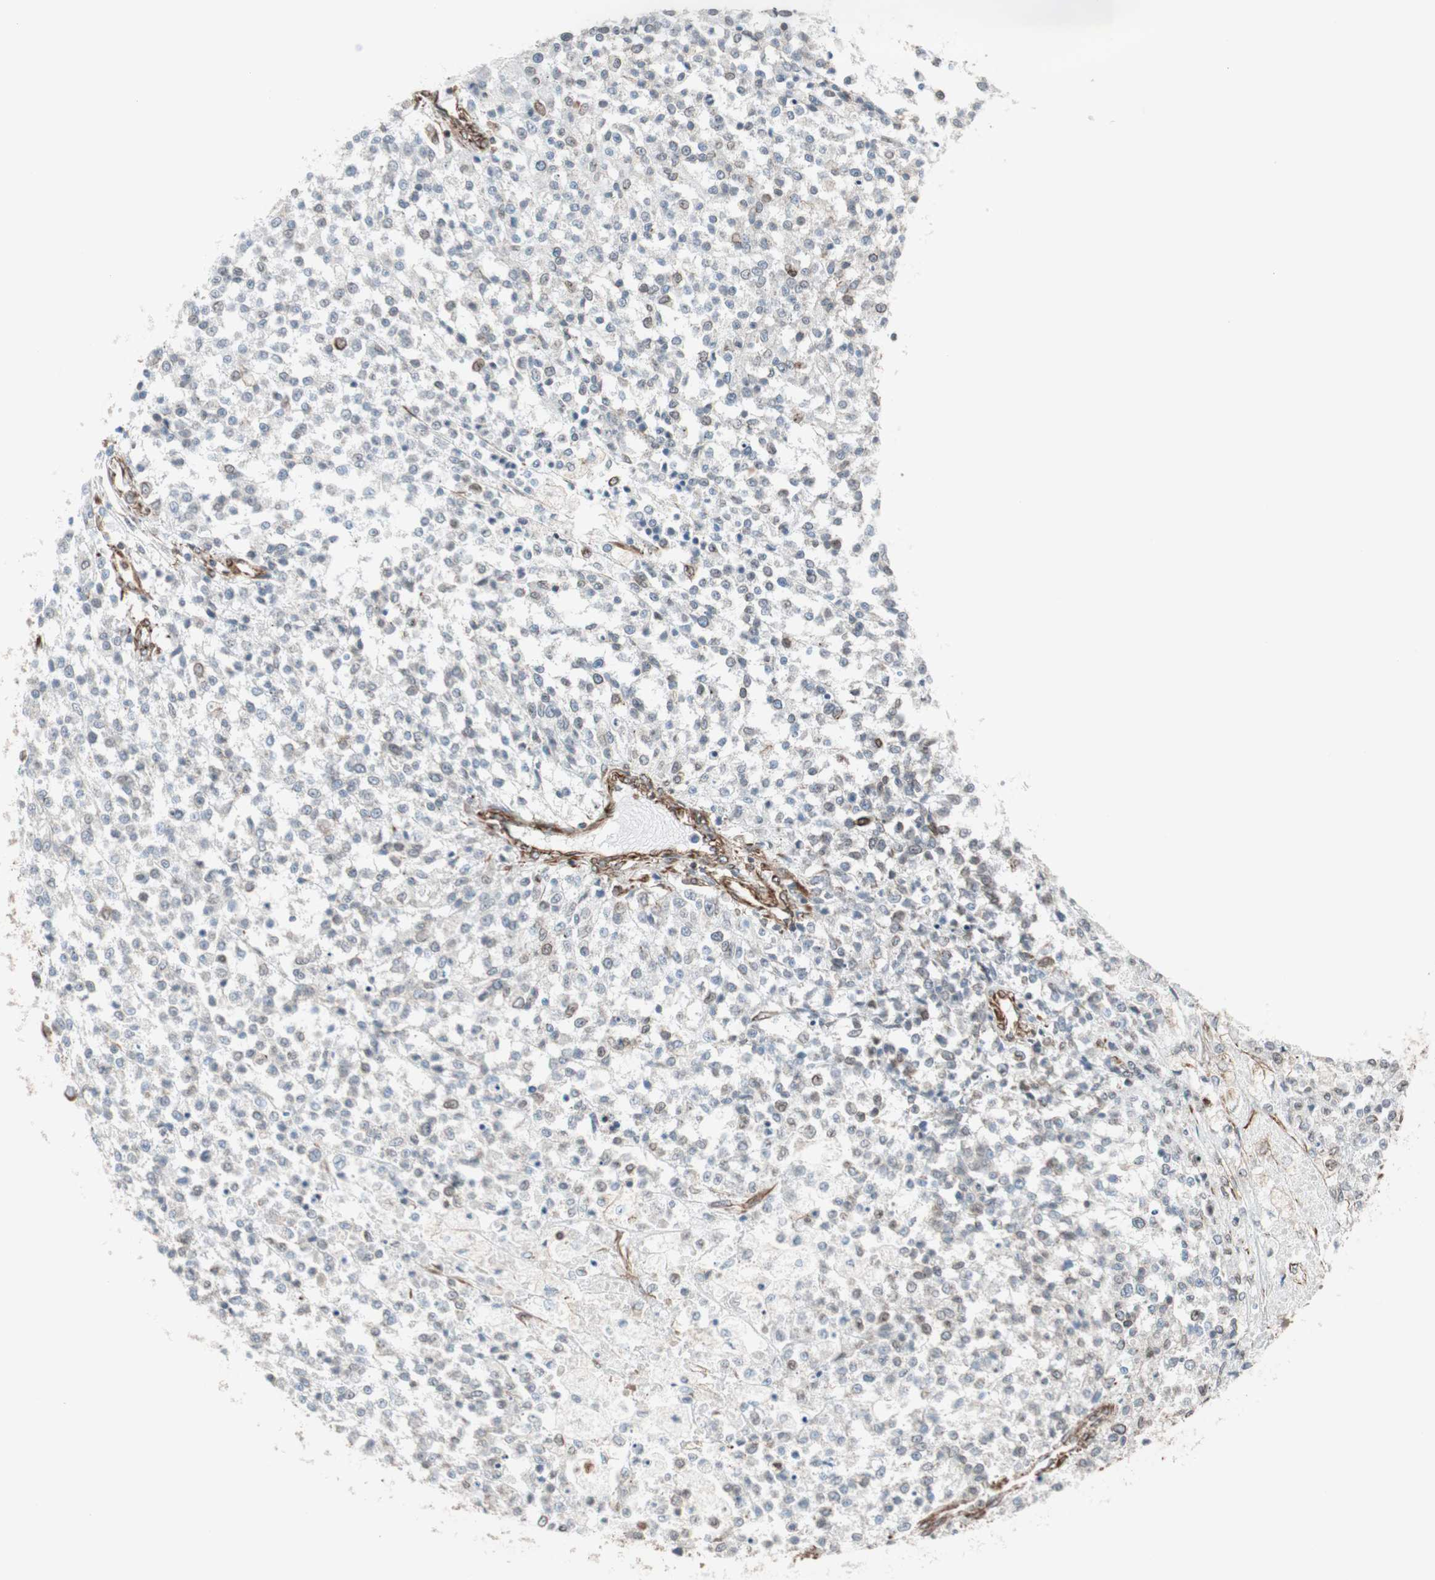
{"staining": {"intensity": "weak", "quantity": "<25%", "location": "cytoplasmic/membranous,nuclear"}, "tissue": "testis cancer", "cell_type": "Tumor cells", "image_type": "cancer", "snomed": [{"axis": "morphology", "description": "Seminoma, NOS"}, {"axis": "topography", "description": "Testis"}], "caption": "This is a histopathology image of IHC staining of testis cancer, which shows no positivity in tumor cells.", "gene": "TCTA", "patient": {"sex": "male", "age": 59}}